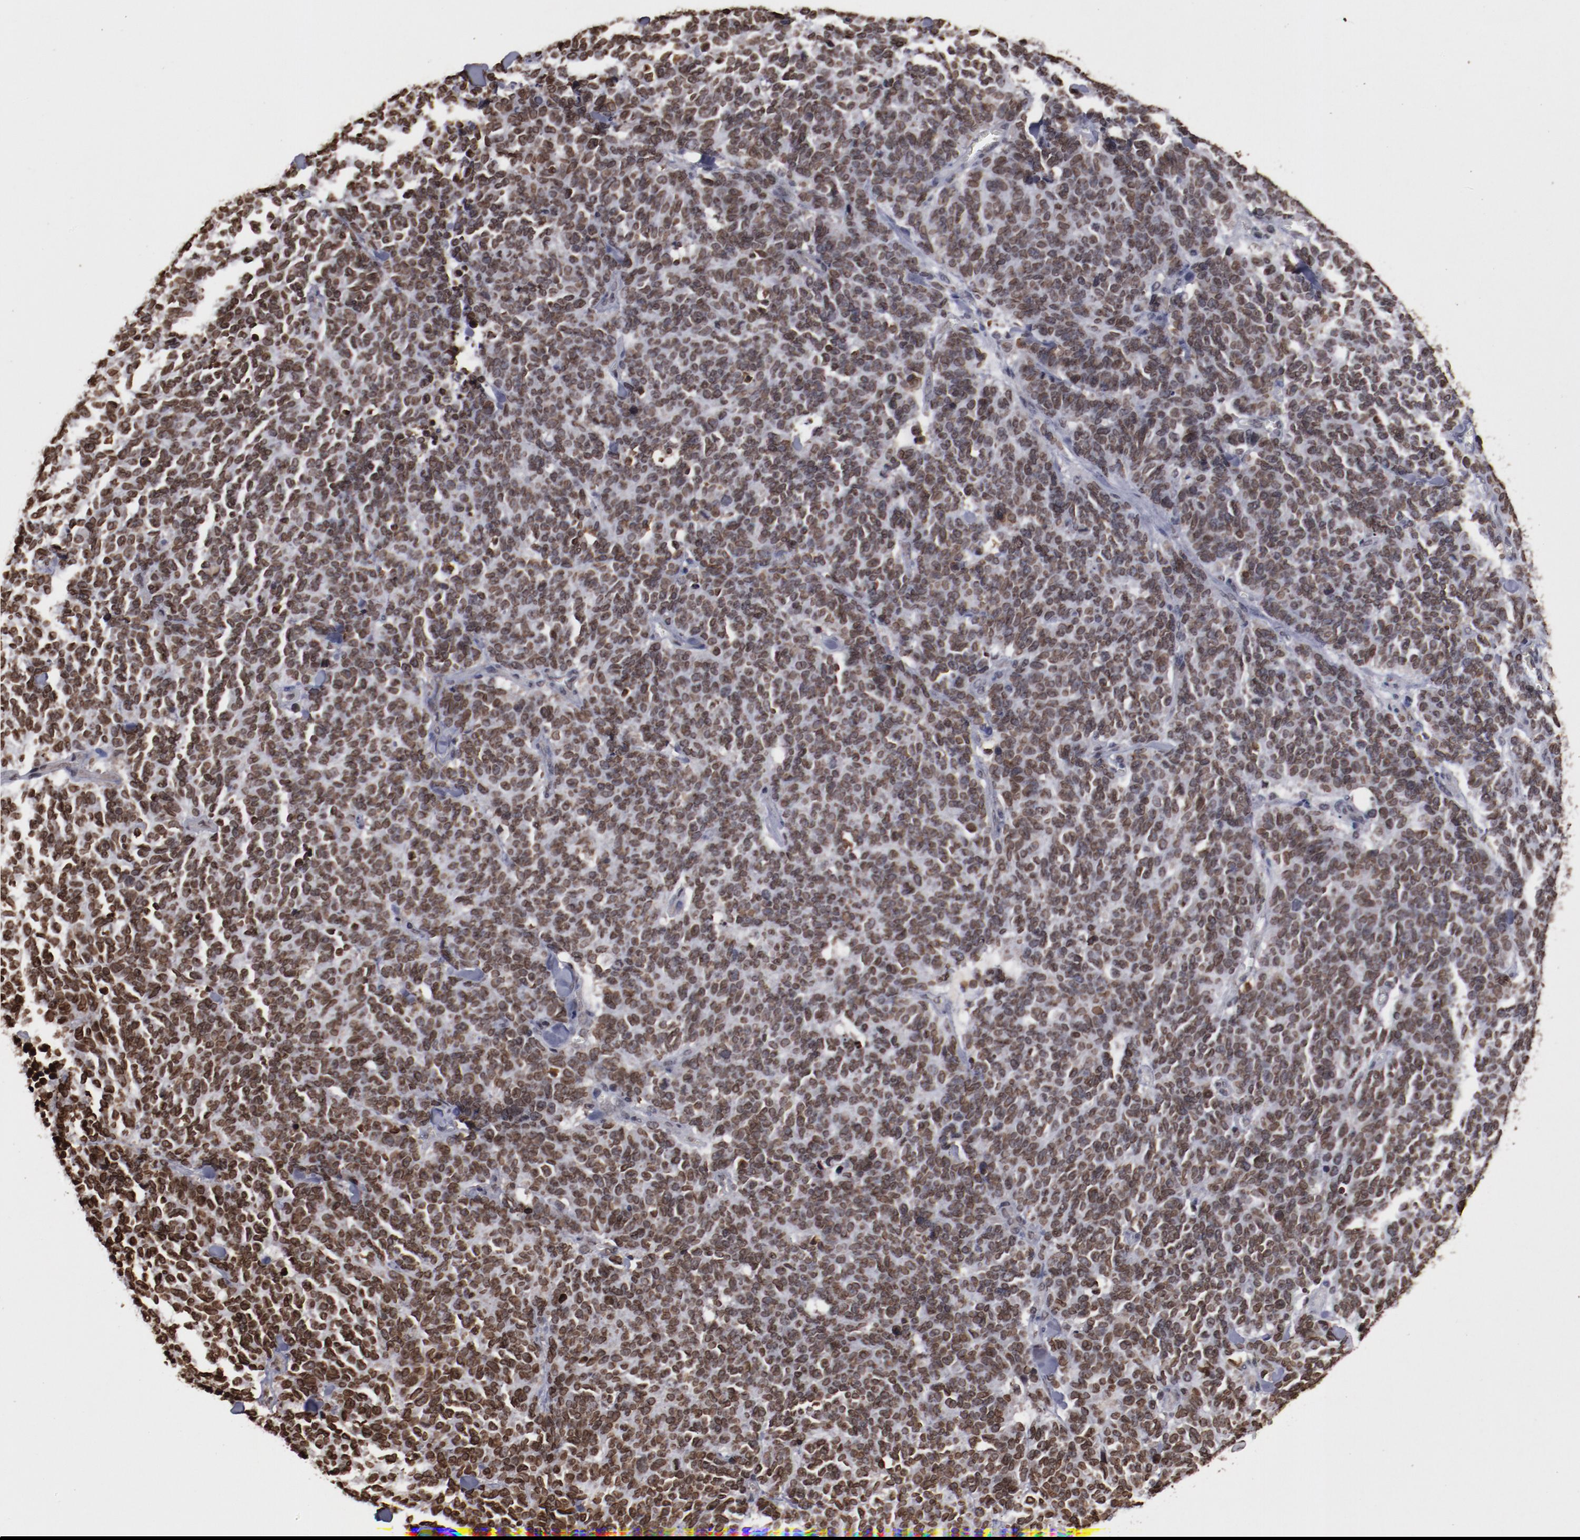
{"staining": {"intensity": "moderate", "quantity": ">75%", "location": "nuclear"}, "tissue": "lung cancer", "cell_type": "Tumor cells", "image_type": "cancer", "snomed": [{"axis": "morphology", "description": "Neoplasm, malignant, NOS"}, {"axis": "topography", "description": "Lung"}], "caption": "Immunohistochemical staining of lung neoplasm (malignant) displays moderate nuclear protein expression in about >75% of tumor cells.", "gene": "AKT1", "patient": {"sex": "female", "age": 58}}